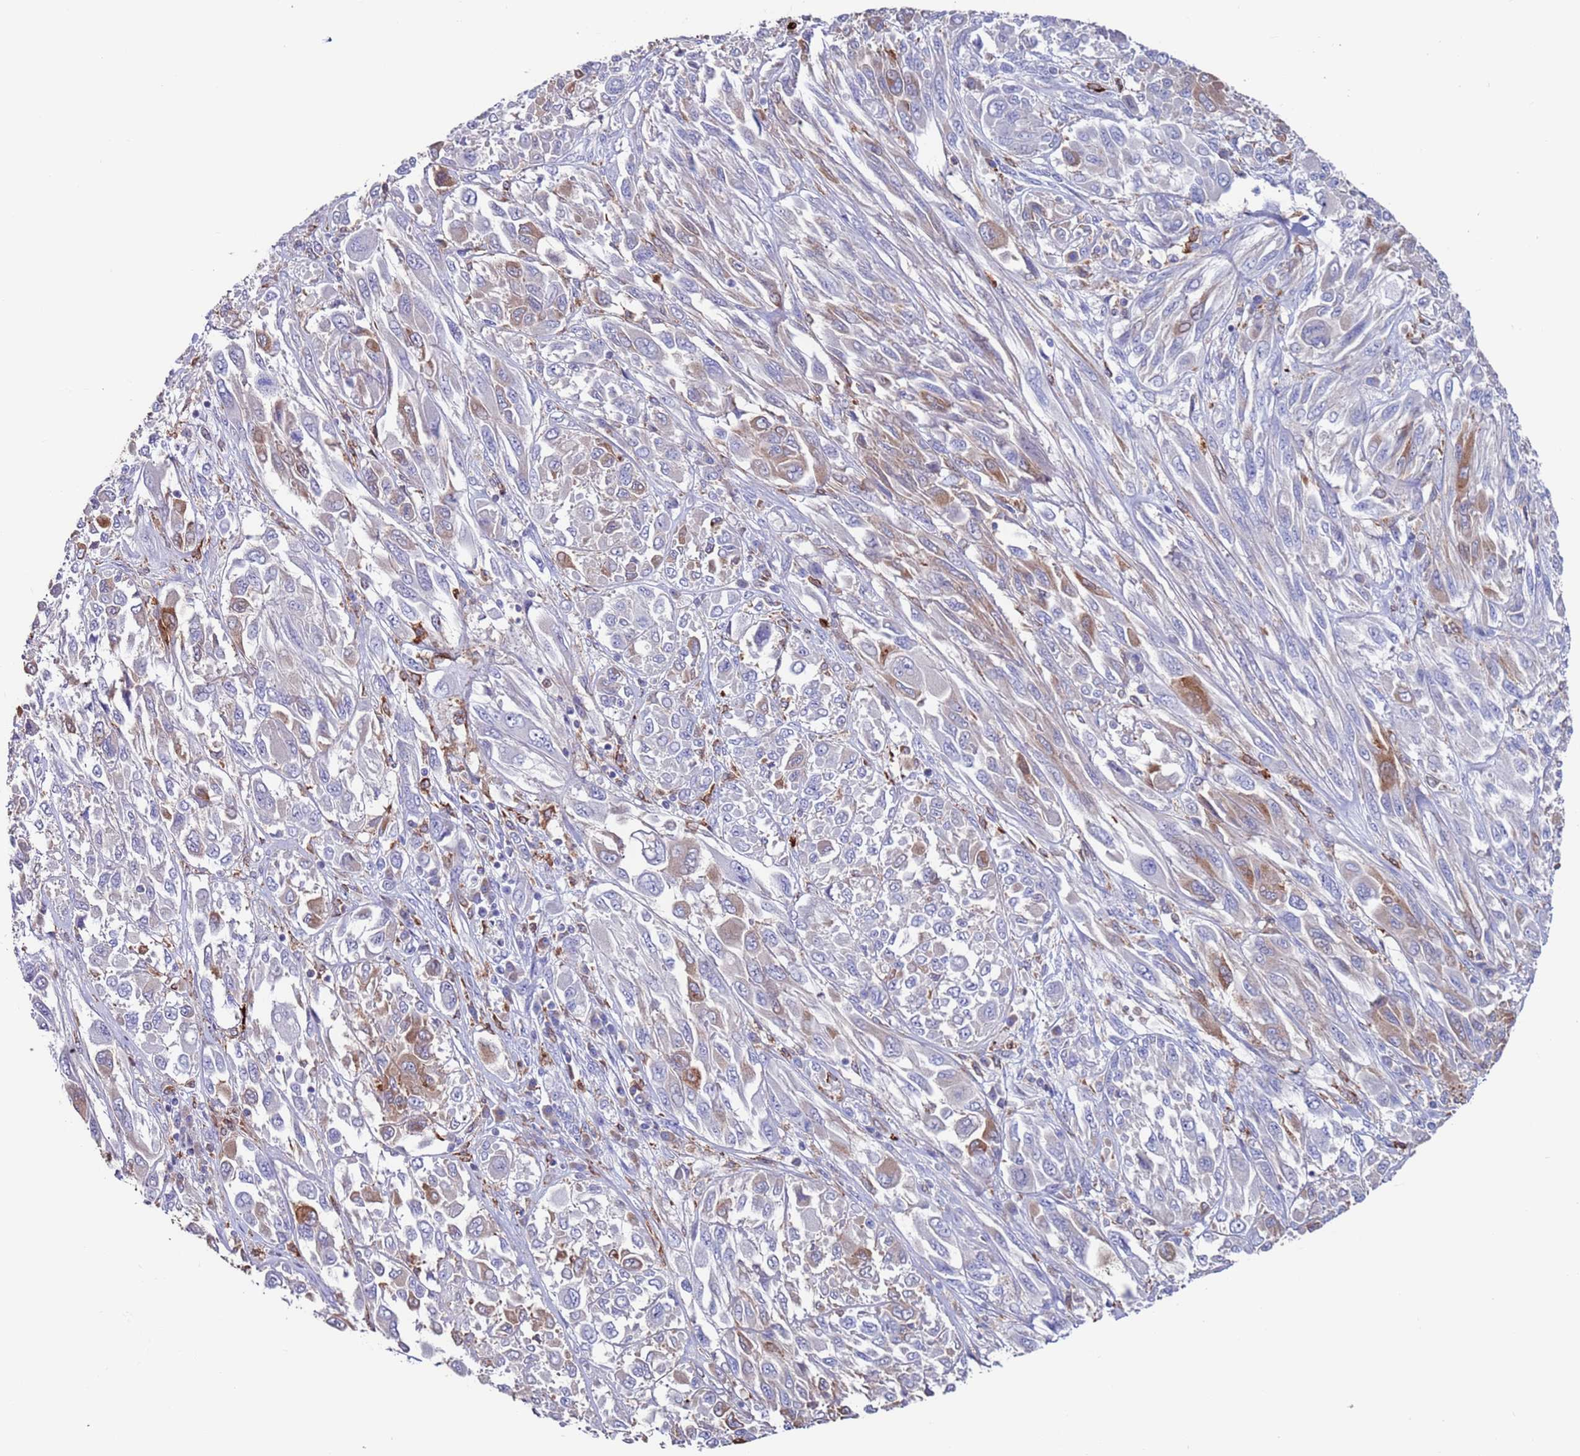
{"staining": {"intensity": "moderate", "quantity": "<25%", "location": "cytoplasmic/membranous"}, "tissue": "melanoma", "cell_type": "Tumor cells", "image_type": "cancer", "snomed": [{"axis": "morphology", "description": "Malignant melanoma, NOS"}, {"axis": "topography", "description": "Skin"}], "caption": "About <25% of tumor cells in human melanoma reveal moderate cytoplasmic/membranous protein staining as visualized by brown immunohistochemical staining.", "gene": "GREB1L", "patient": {"sex": "female", "age": 91}}